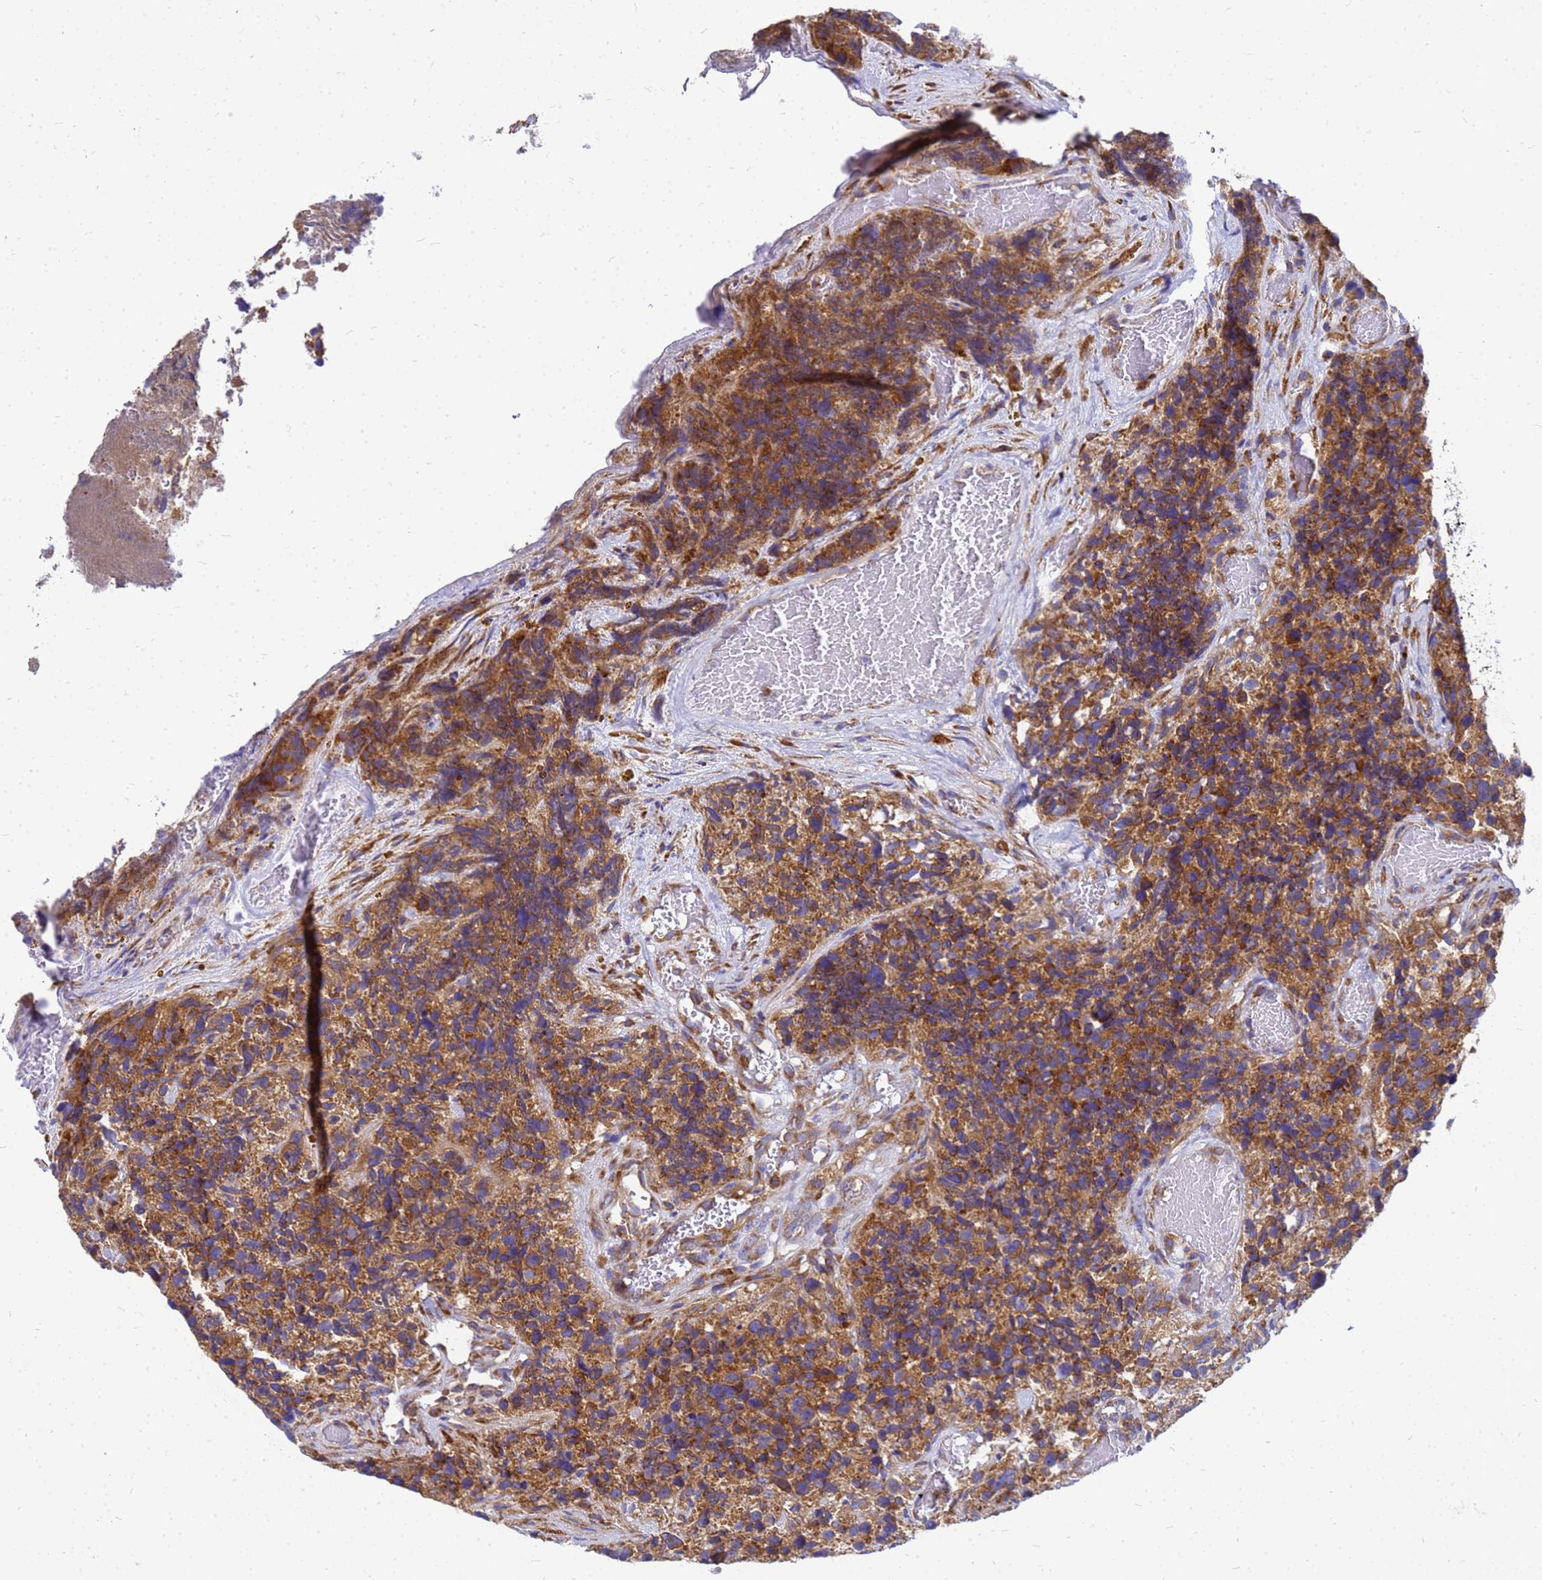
{"staining": {"intensity": "moderate", "quantity": ">75%", "location": "cytoplasmic/membranous"}, "tissue": "glioma", "cell_type": "Tumor cells", "image_type": "cancer", "snomed": [{"axis": "morphology", "description": "Glioma, malignant, High grade"}, {"axis": "topography", "description": "Brain"}], "caption": "High-magnification brightfield microscopy of glioma stained with DAB (brown) and counterstained with hematoxylin (blue). tumor cells exhibit moderate cytoplasmic/membranous expression is identified in about>75% of cells.", "gene": "EEF1D", "patient": {"sex": "male", "age": 69}}